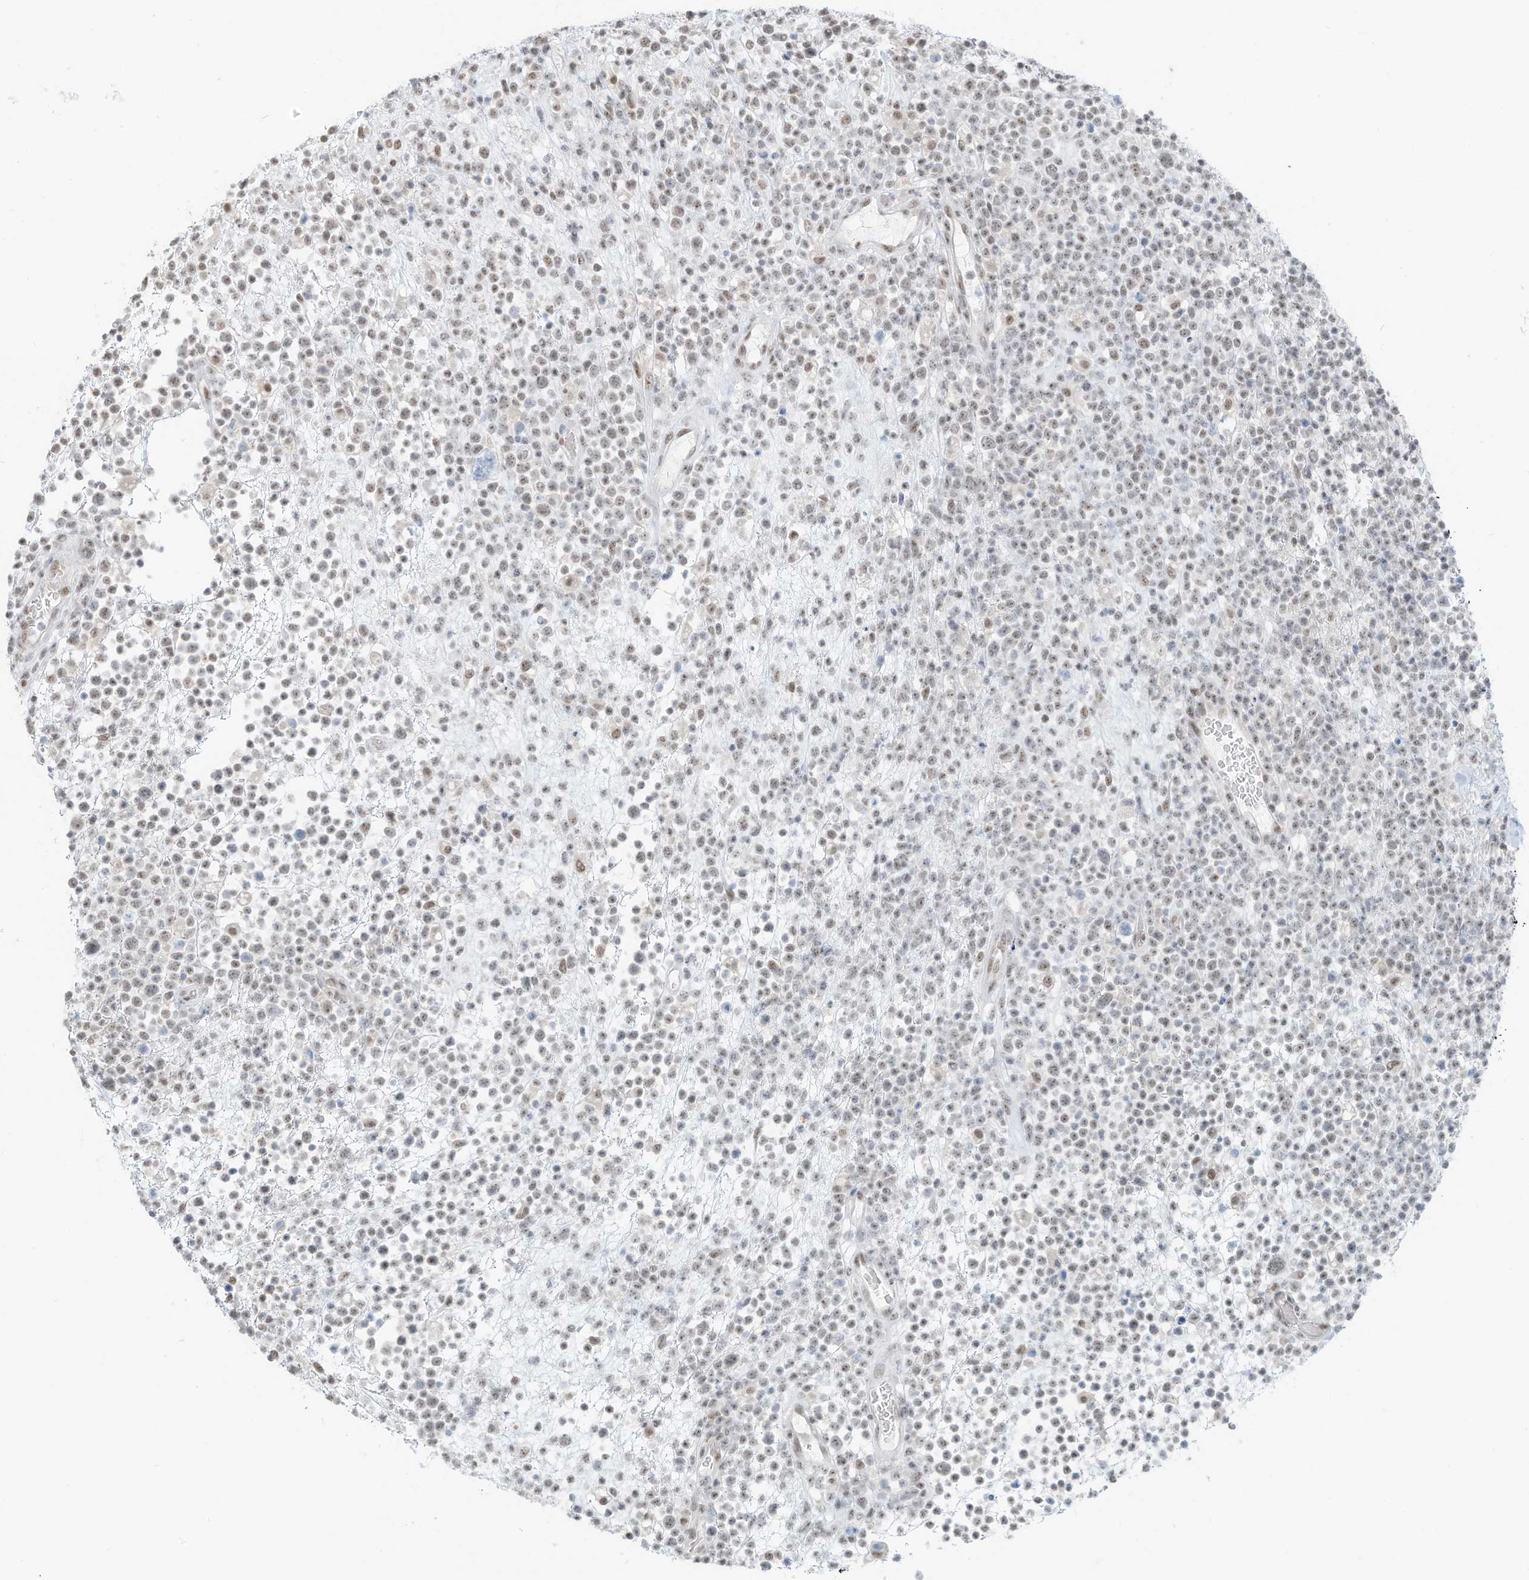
{"staining": {"intensity": "weak", "quantity": "25%-75%", "location": "nuclear"}, "tissue": "lymphoma", "cell_type": "Tumor cells", "image_type": "cancer", "snomed": [{"axis": "morphology", "description": "Malignant lymphoma, non-Hodgkin's type, High grade"}, {"axis": "topography", "description": "Colon"}], "caption": "The photomicrograph demonstrates staining of lymphoma, revealing weak nuclear protein staining (brown color) within tumor cells.", "gene": "PGC", "patient": {"sex": "female", "age": 53}}